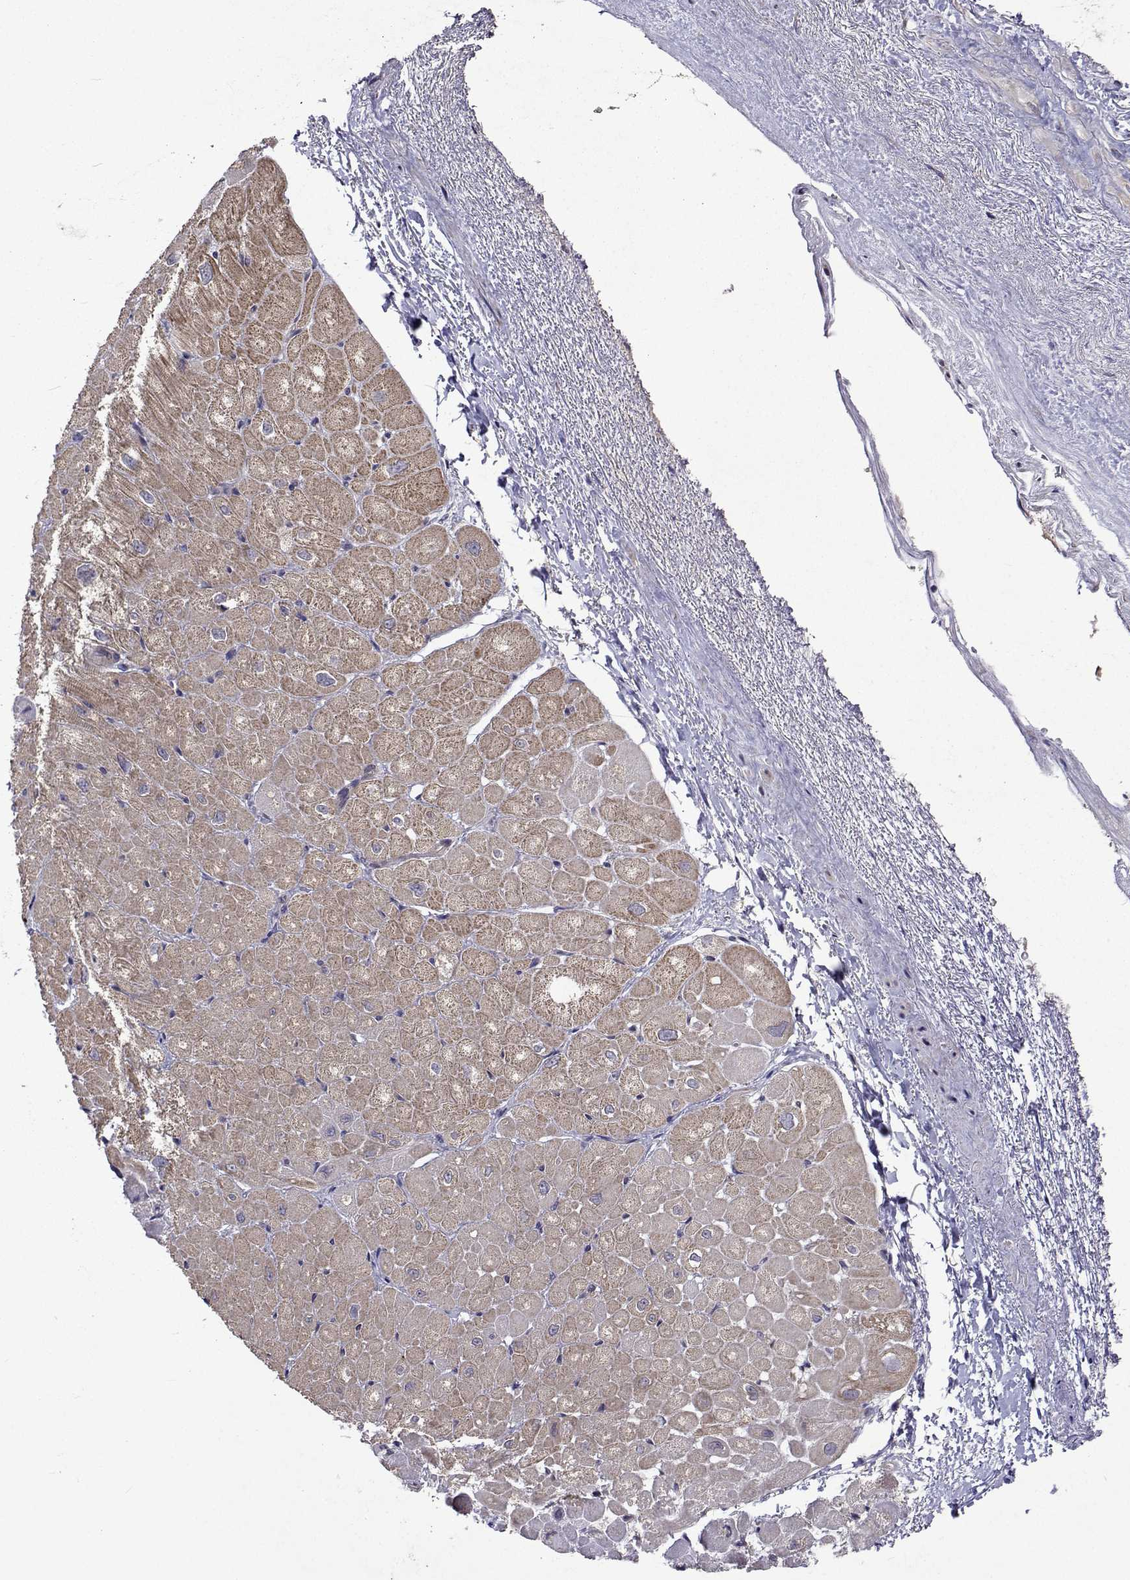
{"staining": {"intensity": "weak", "quantity": "25%-75%", "location": "cytoplasmic/membranous"}, "tissue": "heart muscle", "cell_type": "Cardiomyocytes", "image_type": "normal", "snomed": [{"axis": "morphology", "description": "Normal tissue, NOS"}, {"axis": "topography", "description": "Heart"}], "caption": "High-magnification brightfield microscopy of unremarkable heart muscle stained with DAB (3,3'-diaminobenzidine) (brown) and counterstained with hematoxylin (blue). cardiomyocytes exhibit weak cytoplasmic/membranous positivity is present in about25%-75% of cells.", "gene": "TARBP2", "patient": {"sex": "male", "age": 62}}